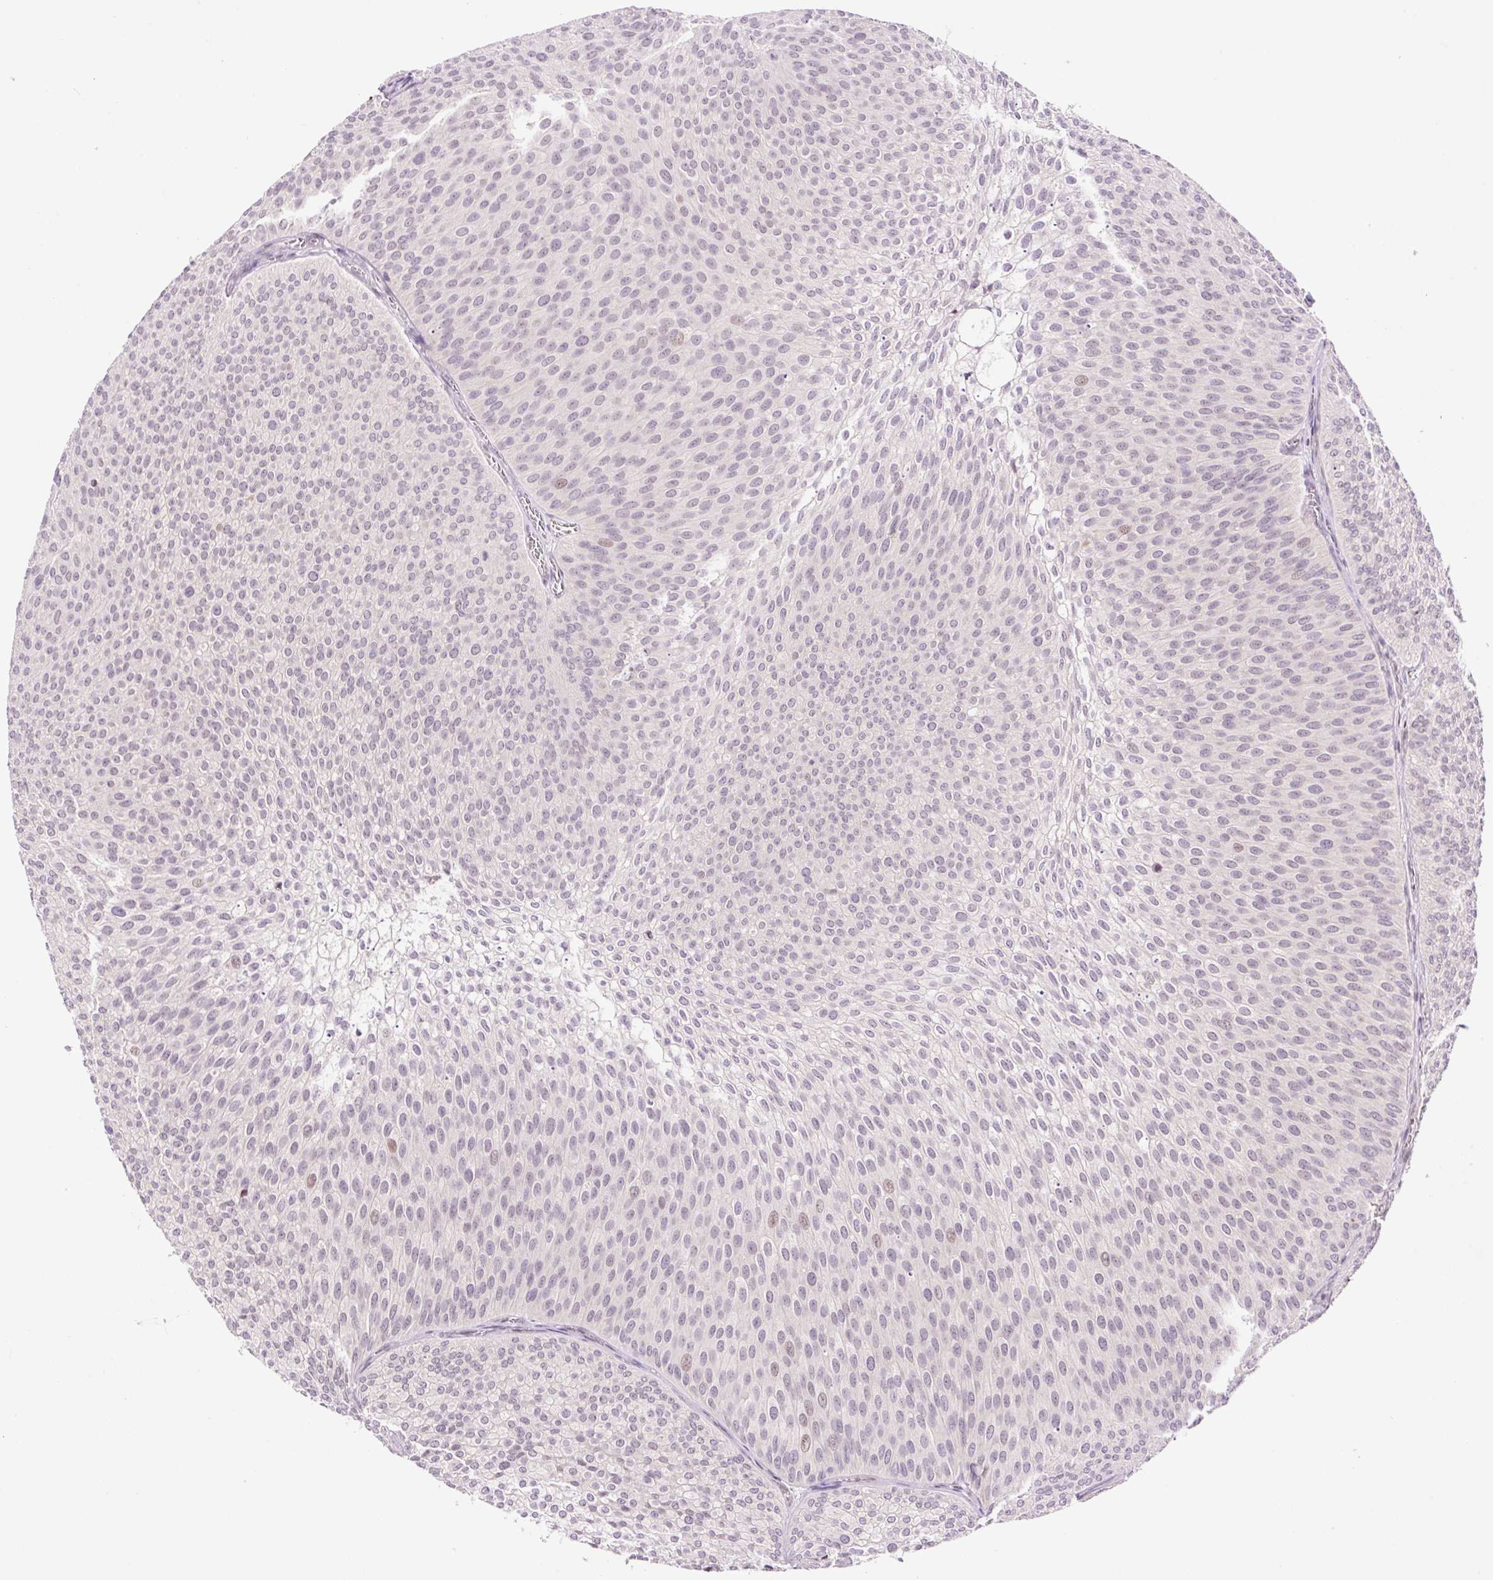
{"staining": {"intensity": "negative", "quantity": "none", "location": "none"}, "tissue": "urothelial cancer", "cell_type": "Tumor cells", "image_type": "cancer", "snomed": [{"axis": "morphology", "description": "Urothelial carcinoma, Low grade"}, {"axis": "topography", "description": "Urinary bladder"}], "caption": "Urothelial cancer stained for a protein using IHC demonstrates no positivity tumor cells.", "gene": "DPPA4", "patient": {"sex": "male", "age": 91}}